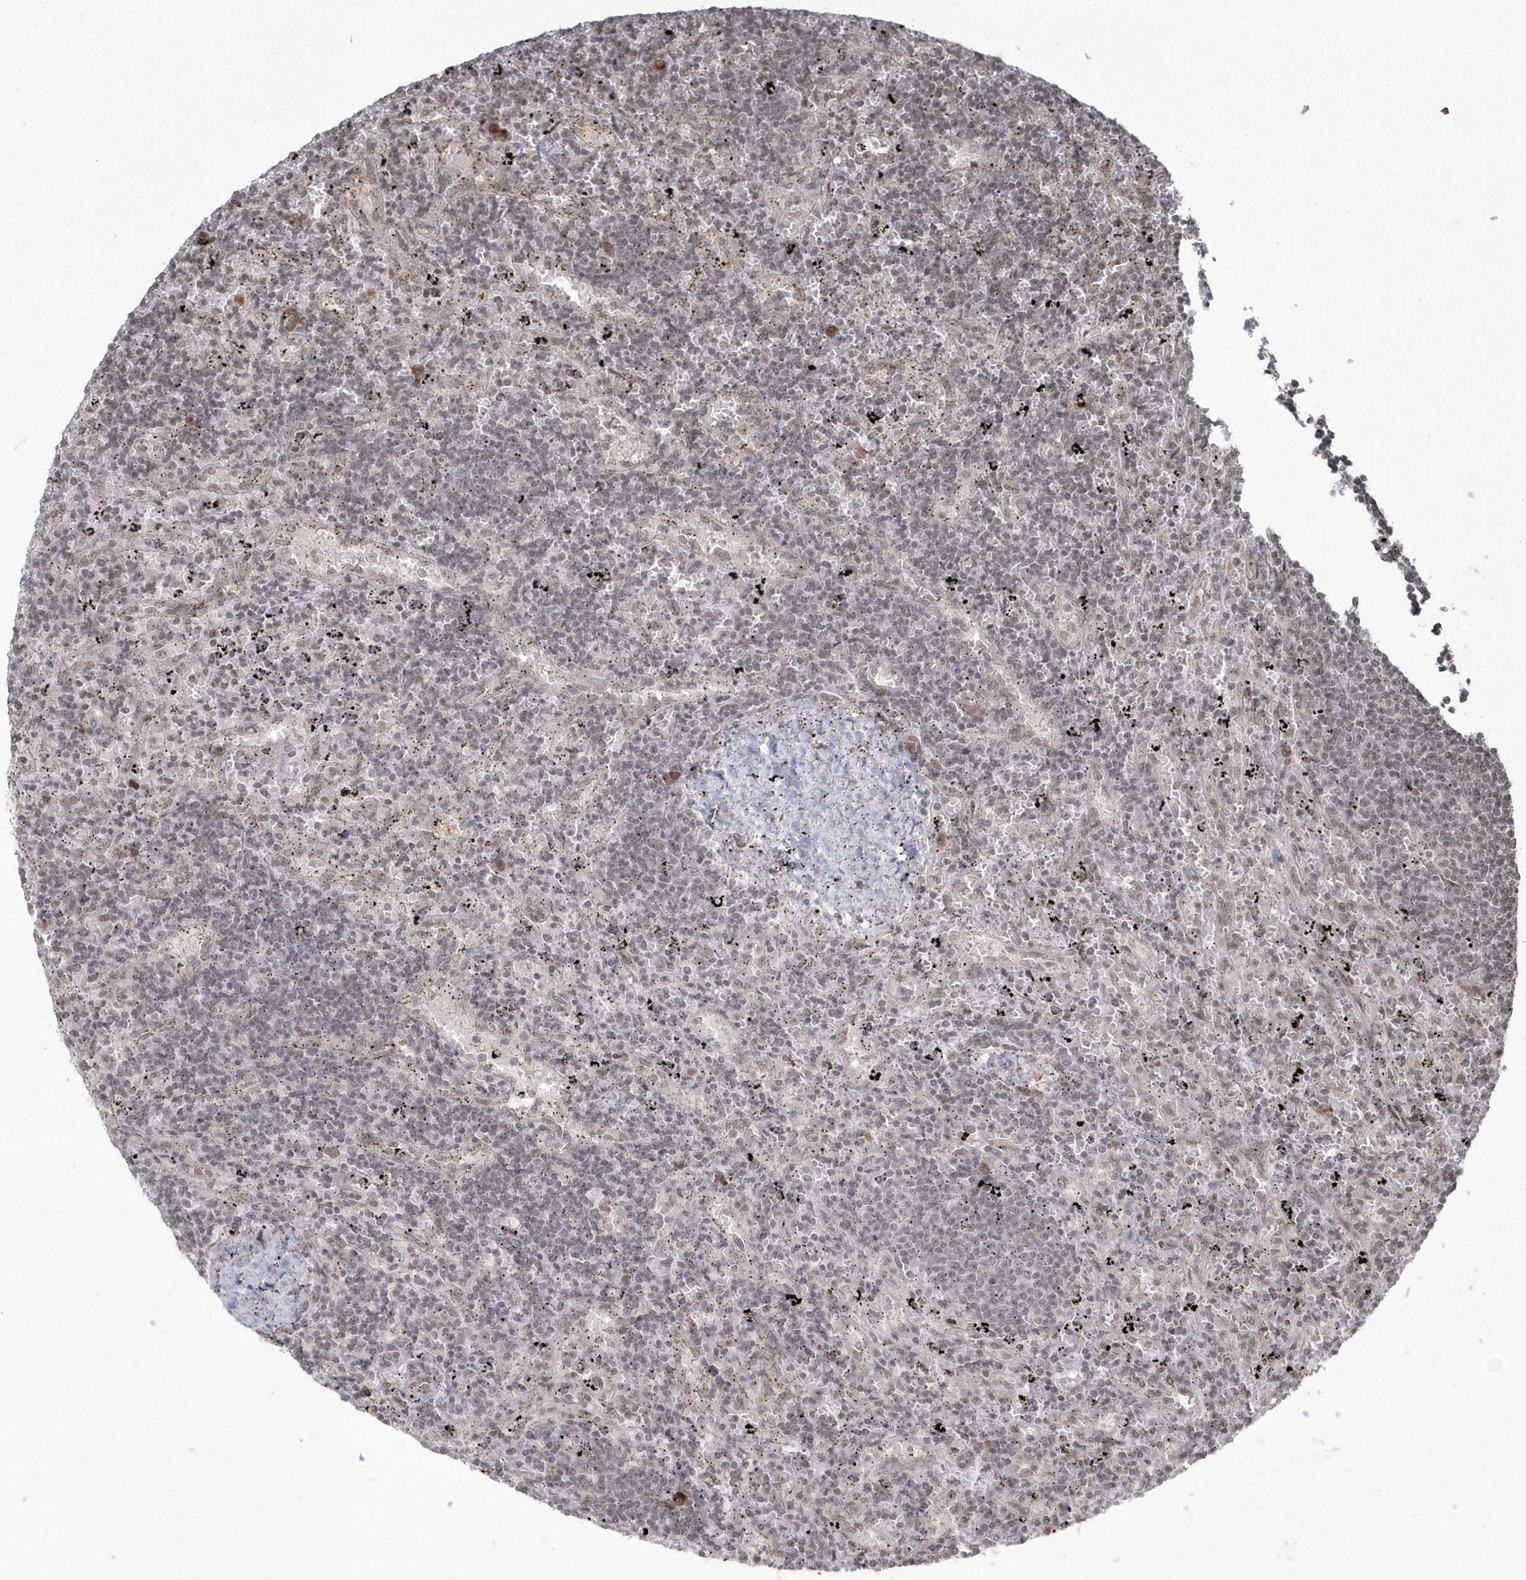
{"staining": {"intensity": "negative", "quantity": "none", "location": "none"}, "tissue": "lymphoma", "cell_type": "Tumor cells", "image_type": "cancer", "snomed": [{"axis": "morphology", "description": "Malignant lymphoma, non-Hodgkin's type, Low grade"}, {"axis": "topography", "description": "Spleen"}], "caption": "Immunohistochemical staining of human lymphoma reveals no significant staining in tumor cells.", "gene": "EPB41L4A", "patient": {"sex": "male", "age": 76}}